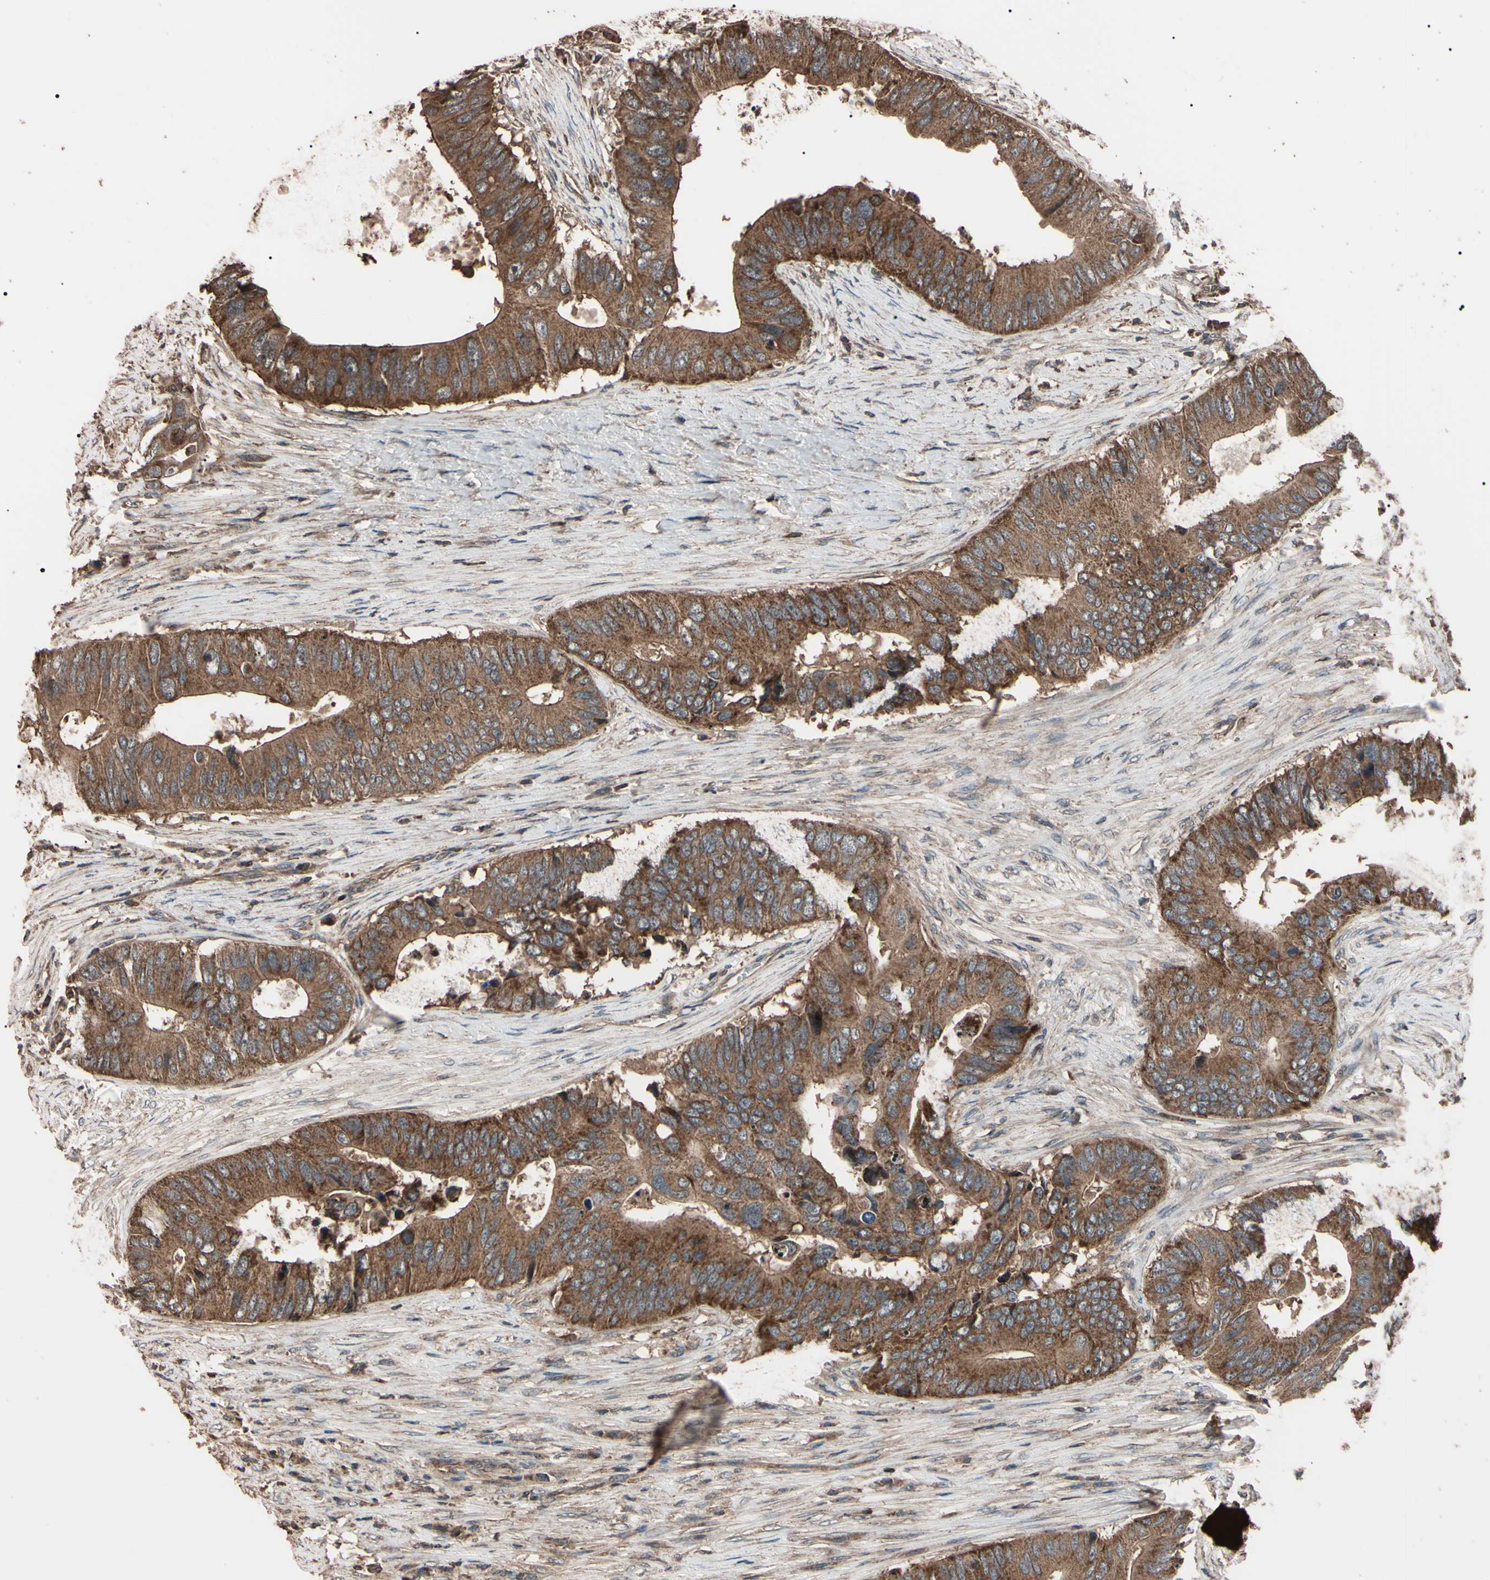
{"staining": {"intensity": "moderate", "quantity": ">75%", "location": "cytoplasmic/membranous"}, "tissue": "colorectal cancer", "cell_type": "Tumor cells", "image_type": "cancer", "snomed": [{"axis": "morphology", "description": "Adenocarcinoma, NOS"}, {"axis": "topography", "description": "Colon"}], "caption": "Immunohistochemistry (IHC) (DAB) staining of colorectal cancer (adenocarcinoma) shows moderate cytoplasmic/membranous protein expression in approximately >75% of tumor cells. The staining was performed using DAB to visualize the protein expression in brown, while the nuclei were stained in blue with hematoxylin (Magnification: 20x).", "gene": "TNFRSF1A", "patient": {"sex": "male", "age": 71}}